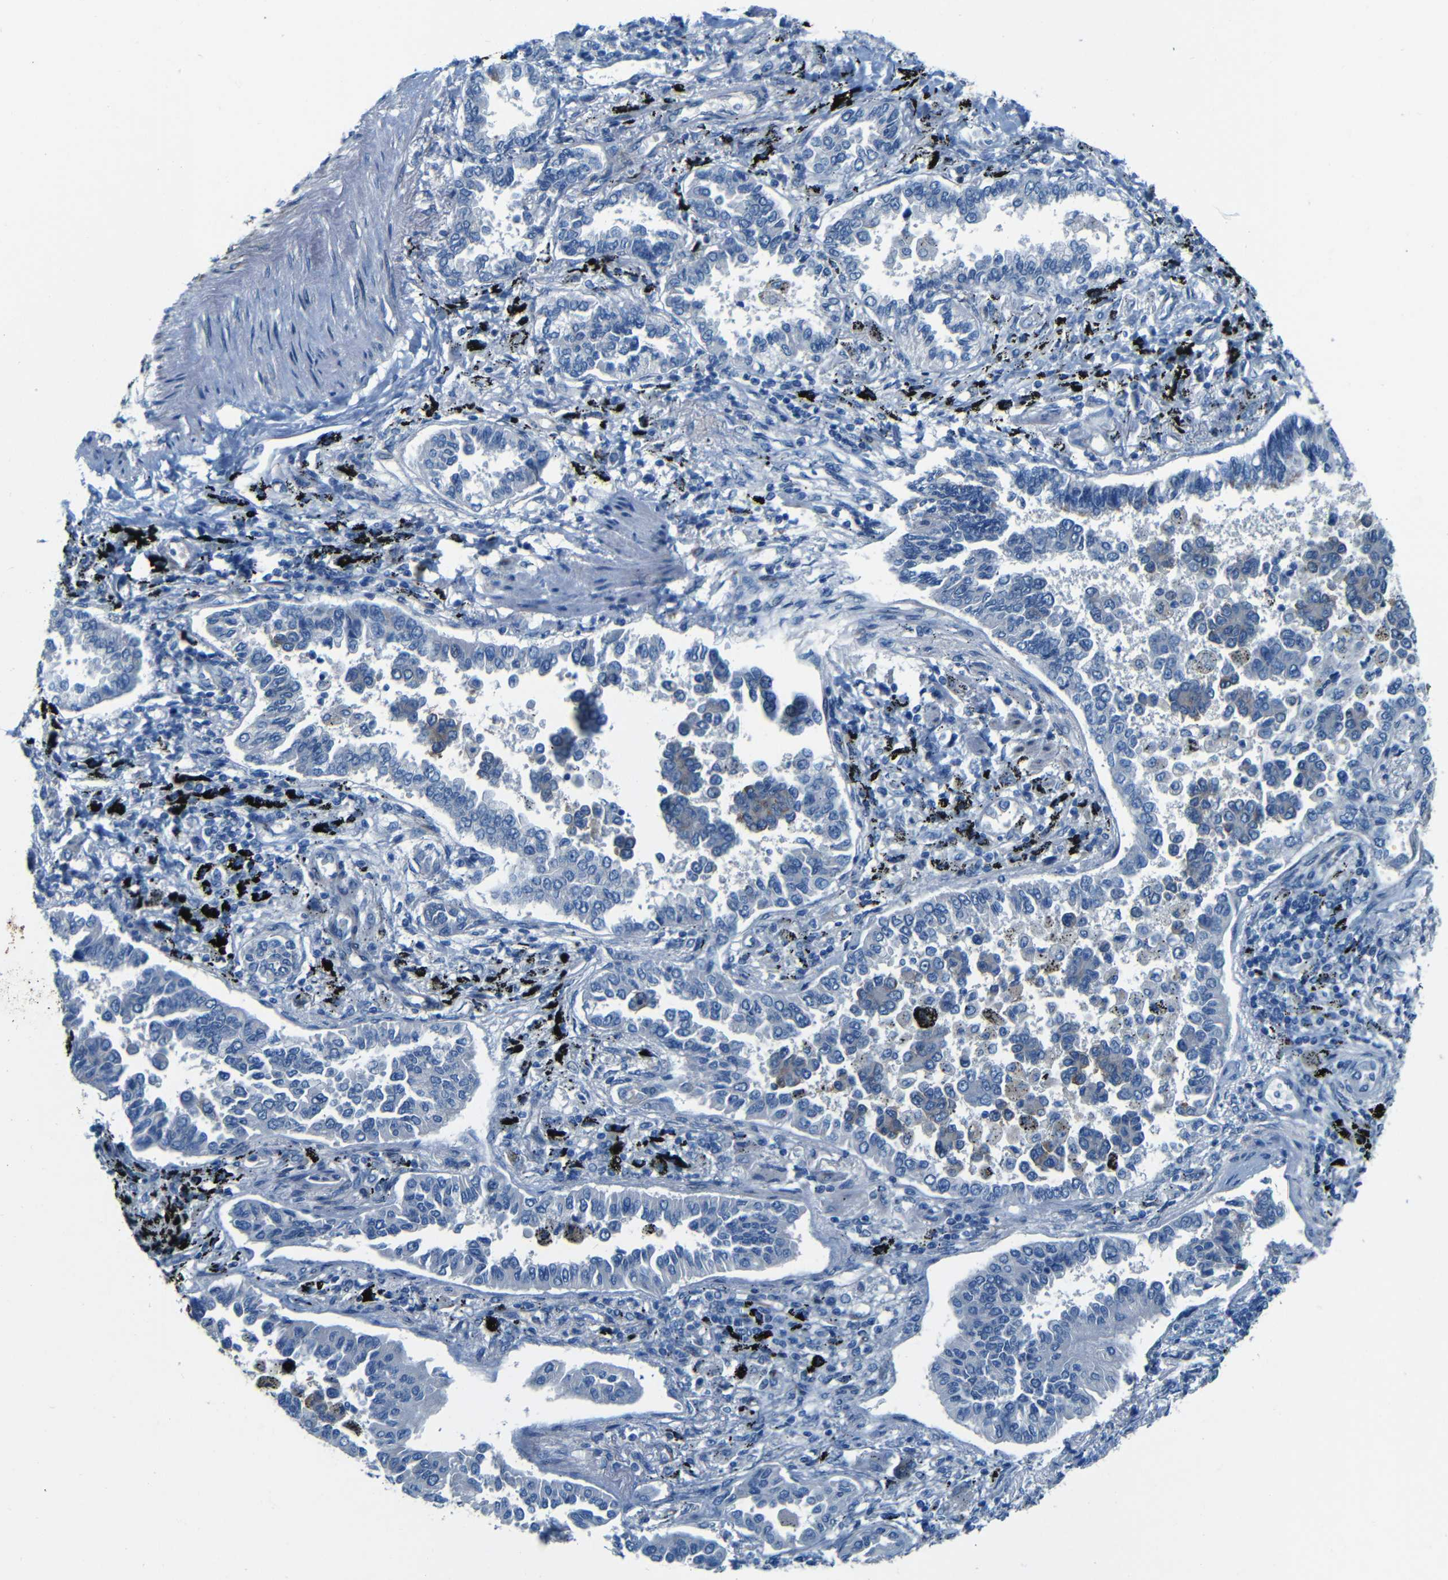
{"staining": {"intensity": "negative", "quantity": "none", "location": "none"}, "tissue": "lung cancer", "cell_type": "Tumor cells", "image_type": "cancer", "snomed": [{"axis": "morphology", "description": "Normal tissue, NOS"}, {"axis": "morphology", "description": "Adenocarcinoma, NOS"}, {"axis": "topography", "description": "Lung"}], "caption": "Immunohistochemical staining of lung cancer (adenocarcinoma) reveals no significant expression in tumor cells.", "gene": "MAP2", "patient": {"sex": "male", "age": 59}}